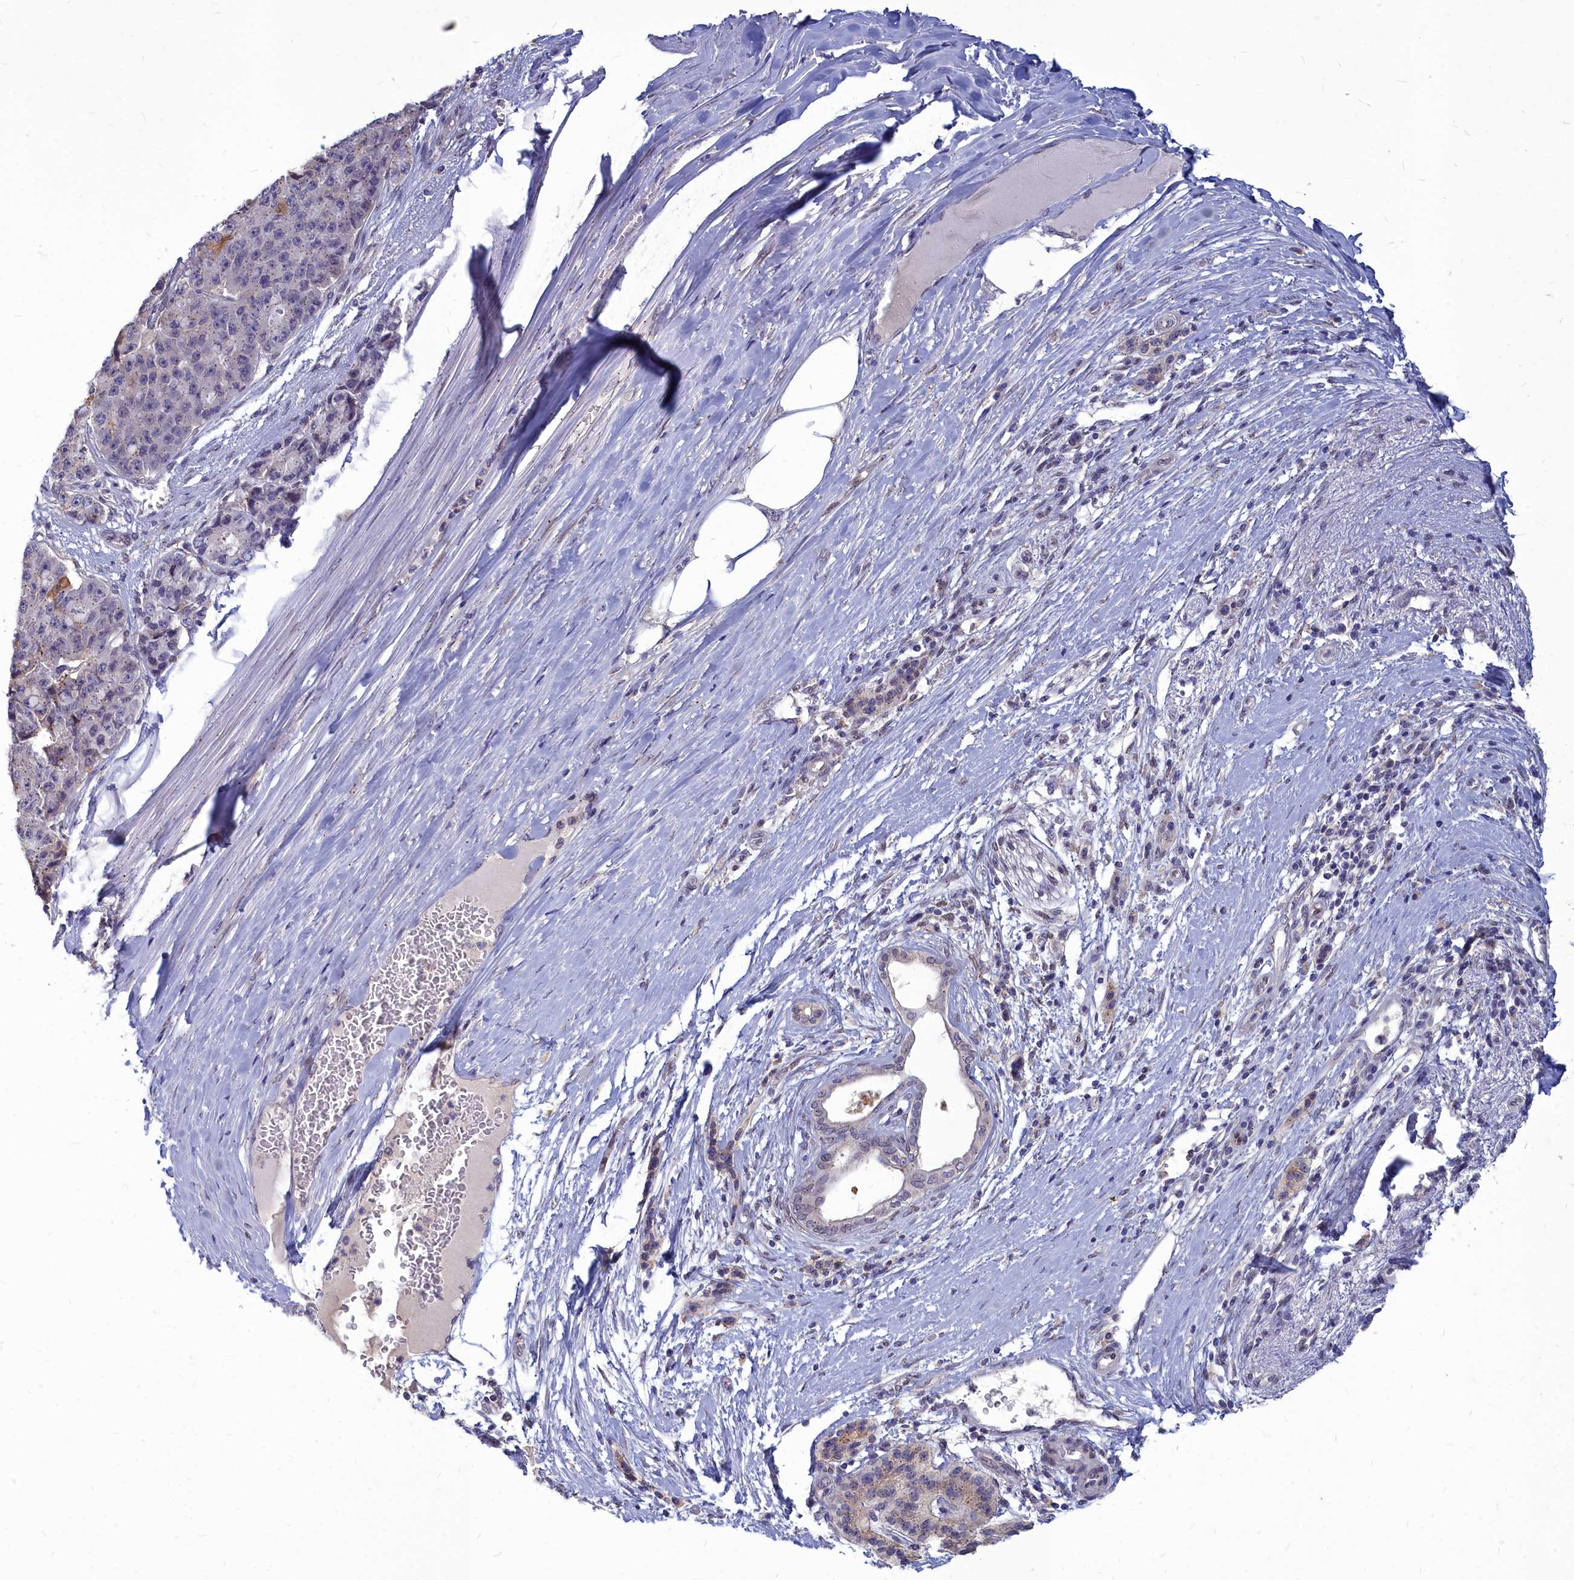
{"staining": {"intensity": "negative", "quantity": "none", "location": "none"}, "tissue": "pancreatic cancer", "cell_type": "Tumor cells", "image_type": "cancer", "snomed": [{"axis": "morphology", "description": "Adenocarcinoma, NOS"}, {"axis": "topography", "description": "Pancreas"}], "caption": "Pancreatic adenocarcinoma was stained to show a protein in brown. There is no significant positivity in tumor cells. (Brightfield microscopy of DAB IHC at high magnification).", "gene": "NOXA1", "patient": {"sex": "male", "age": 50}}